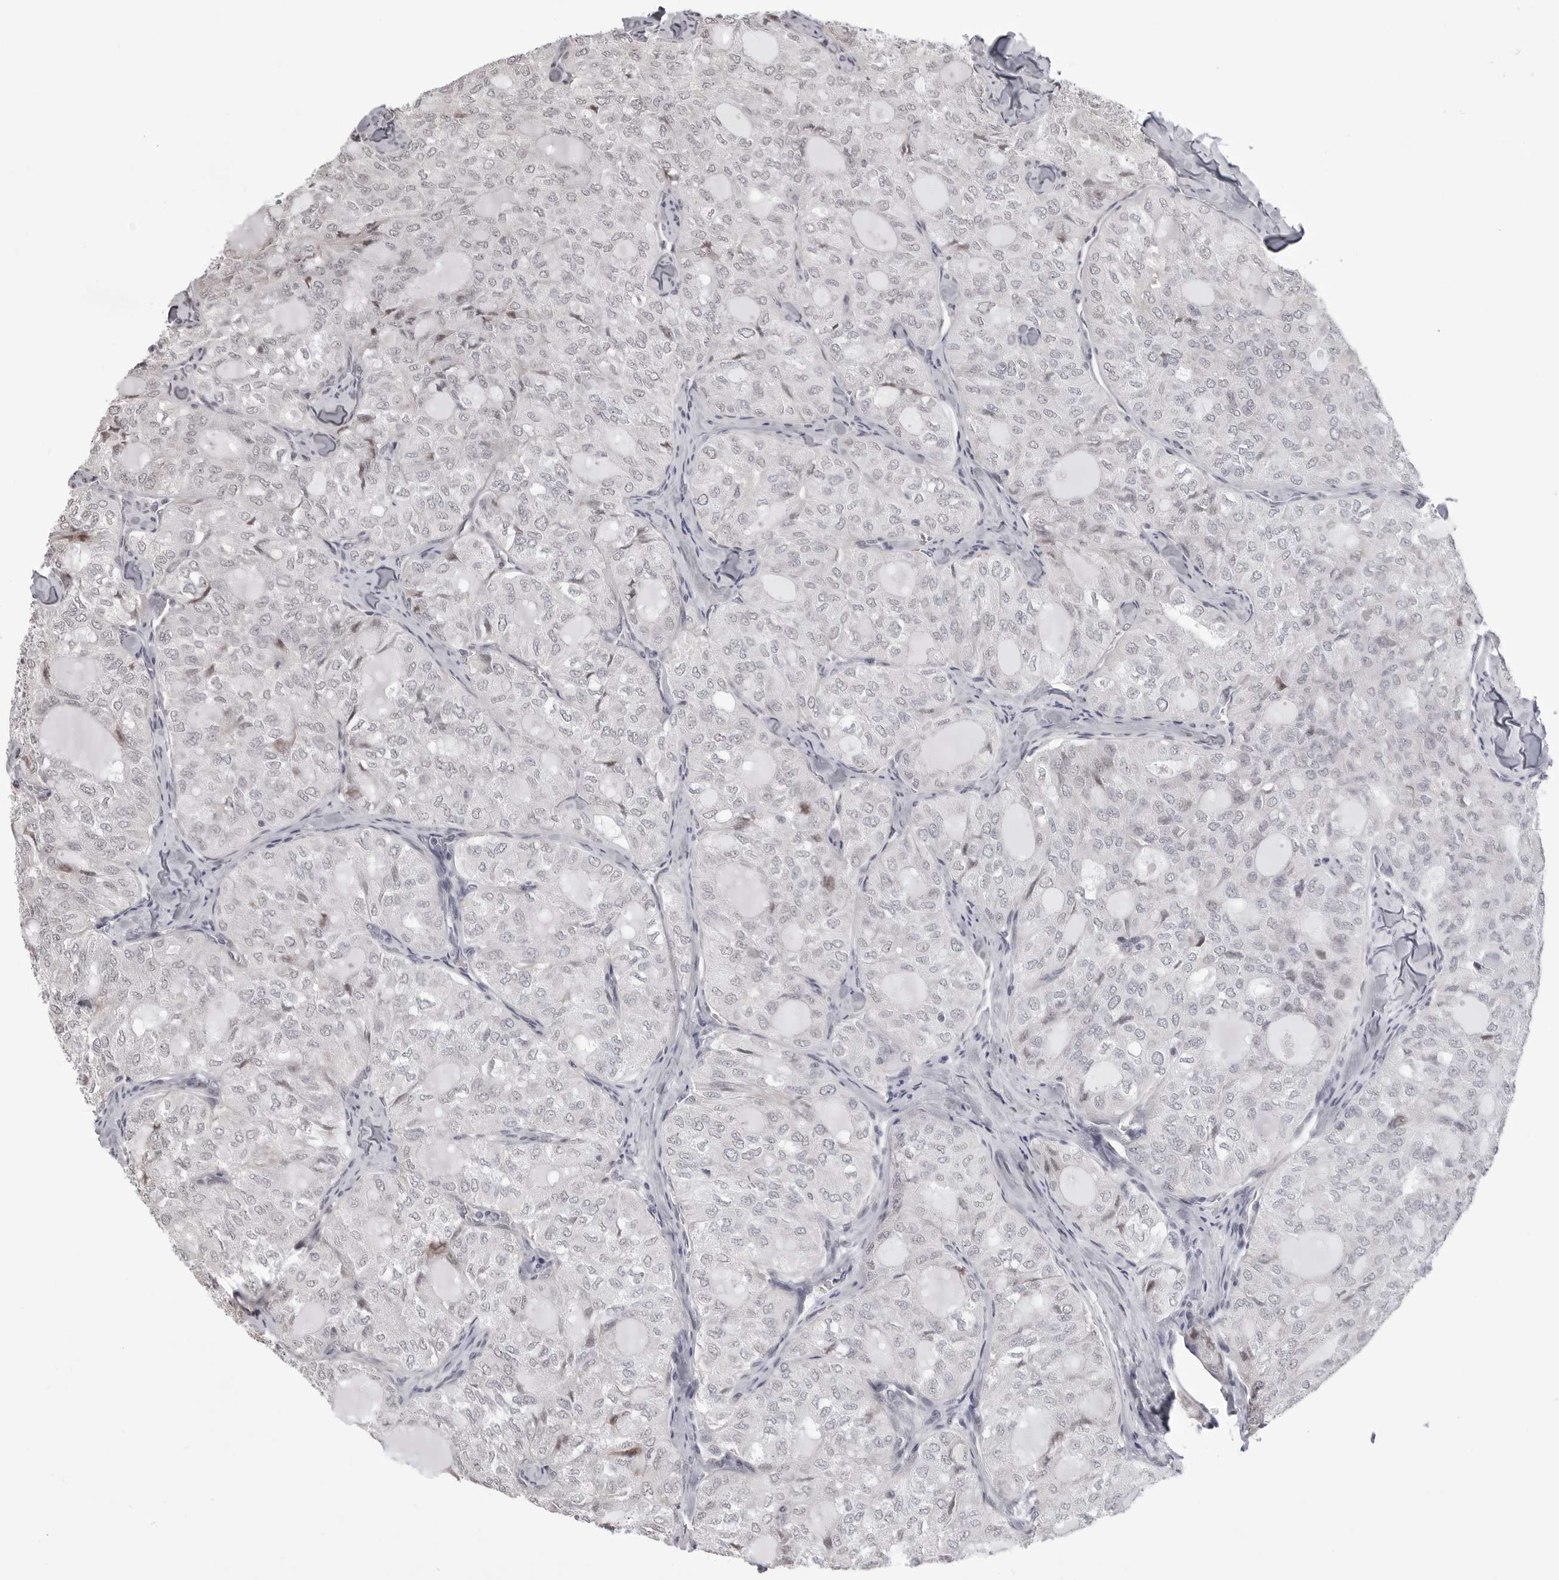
{"staining": {"intensity": "negative", "quantity": "none", "location": "none"}, "tissue": "thyroid cancer", "cell_type": "Tumor cells", "image_type": "cancer", "snomed": [{"axis": "morphology", "description": "Follicular adenoma carcinoma, NOS"}, {"axis": "topography", "description": "Thyroid gland"}], "caption": "The photomicrograph demonstrates no significant positivity in tumor cells of thyroid follicular adenoma carcinoma.", "gene": "PHF3", "patient": {"sex": "male", "age": 75}}